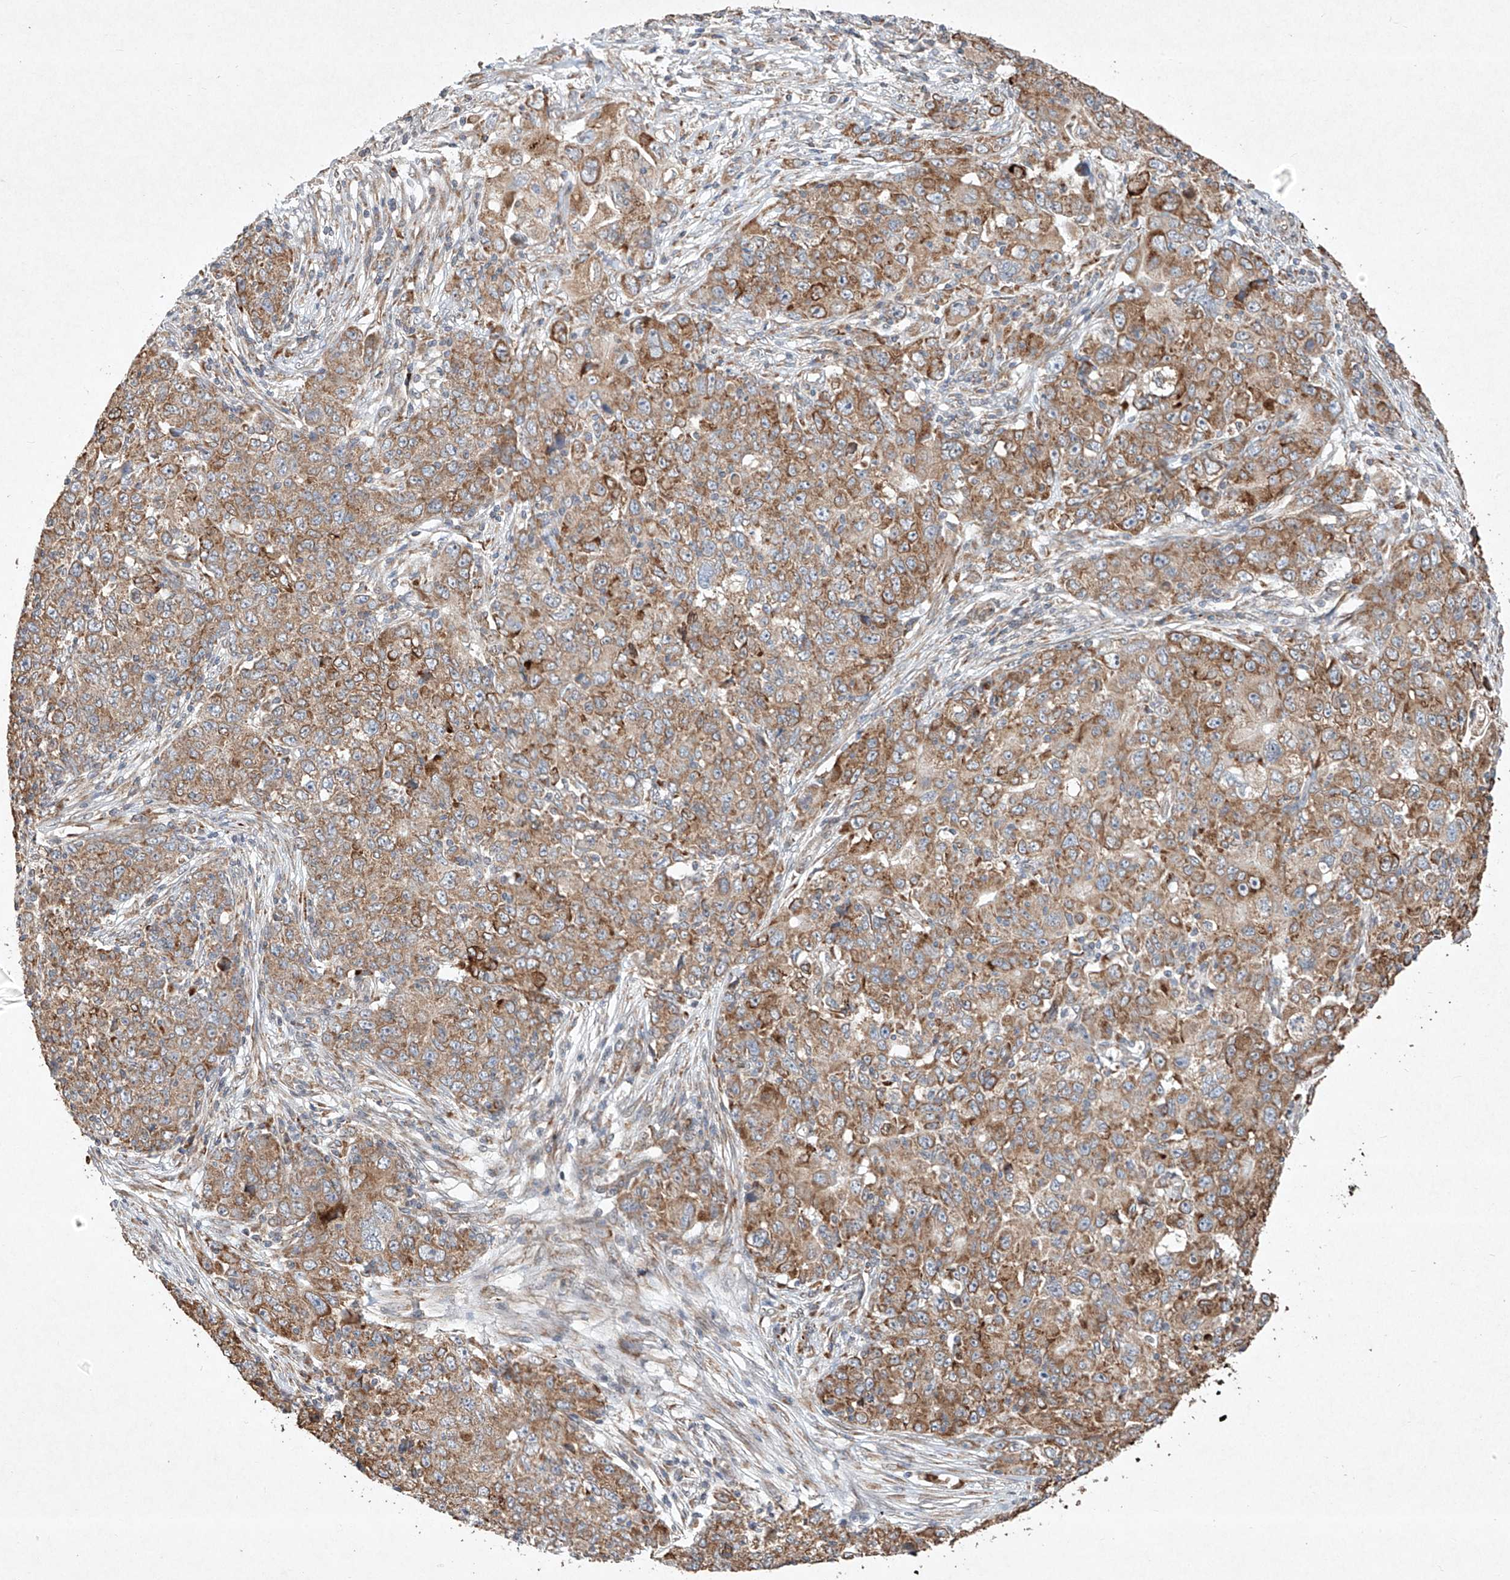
{"staining": {"intensity": "moderate", "quantity": ">75%", "location": "cytoplasmic/membranous"}, "tissue": "ovarian cancer", "cell_type": "Tumor cells", "image_type": "cancer", "snomed": [{"axis": "morphology", "description": "Carcinoma, endometroid"}, {"axis": "topography", "description": "Ovary"}], "caption": "About >75% of tumor cells in ovarian endometroid carcinoma reveal moderate cytoplasmic/membranous protein staining as visualized by brown immunohistochemical staining.", "gene": "SEMA3B", "patient": {"sex": "female", "age": 42}}